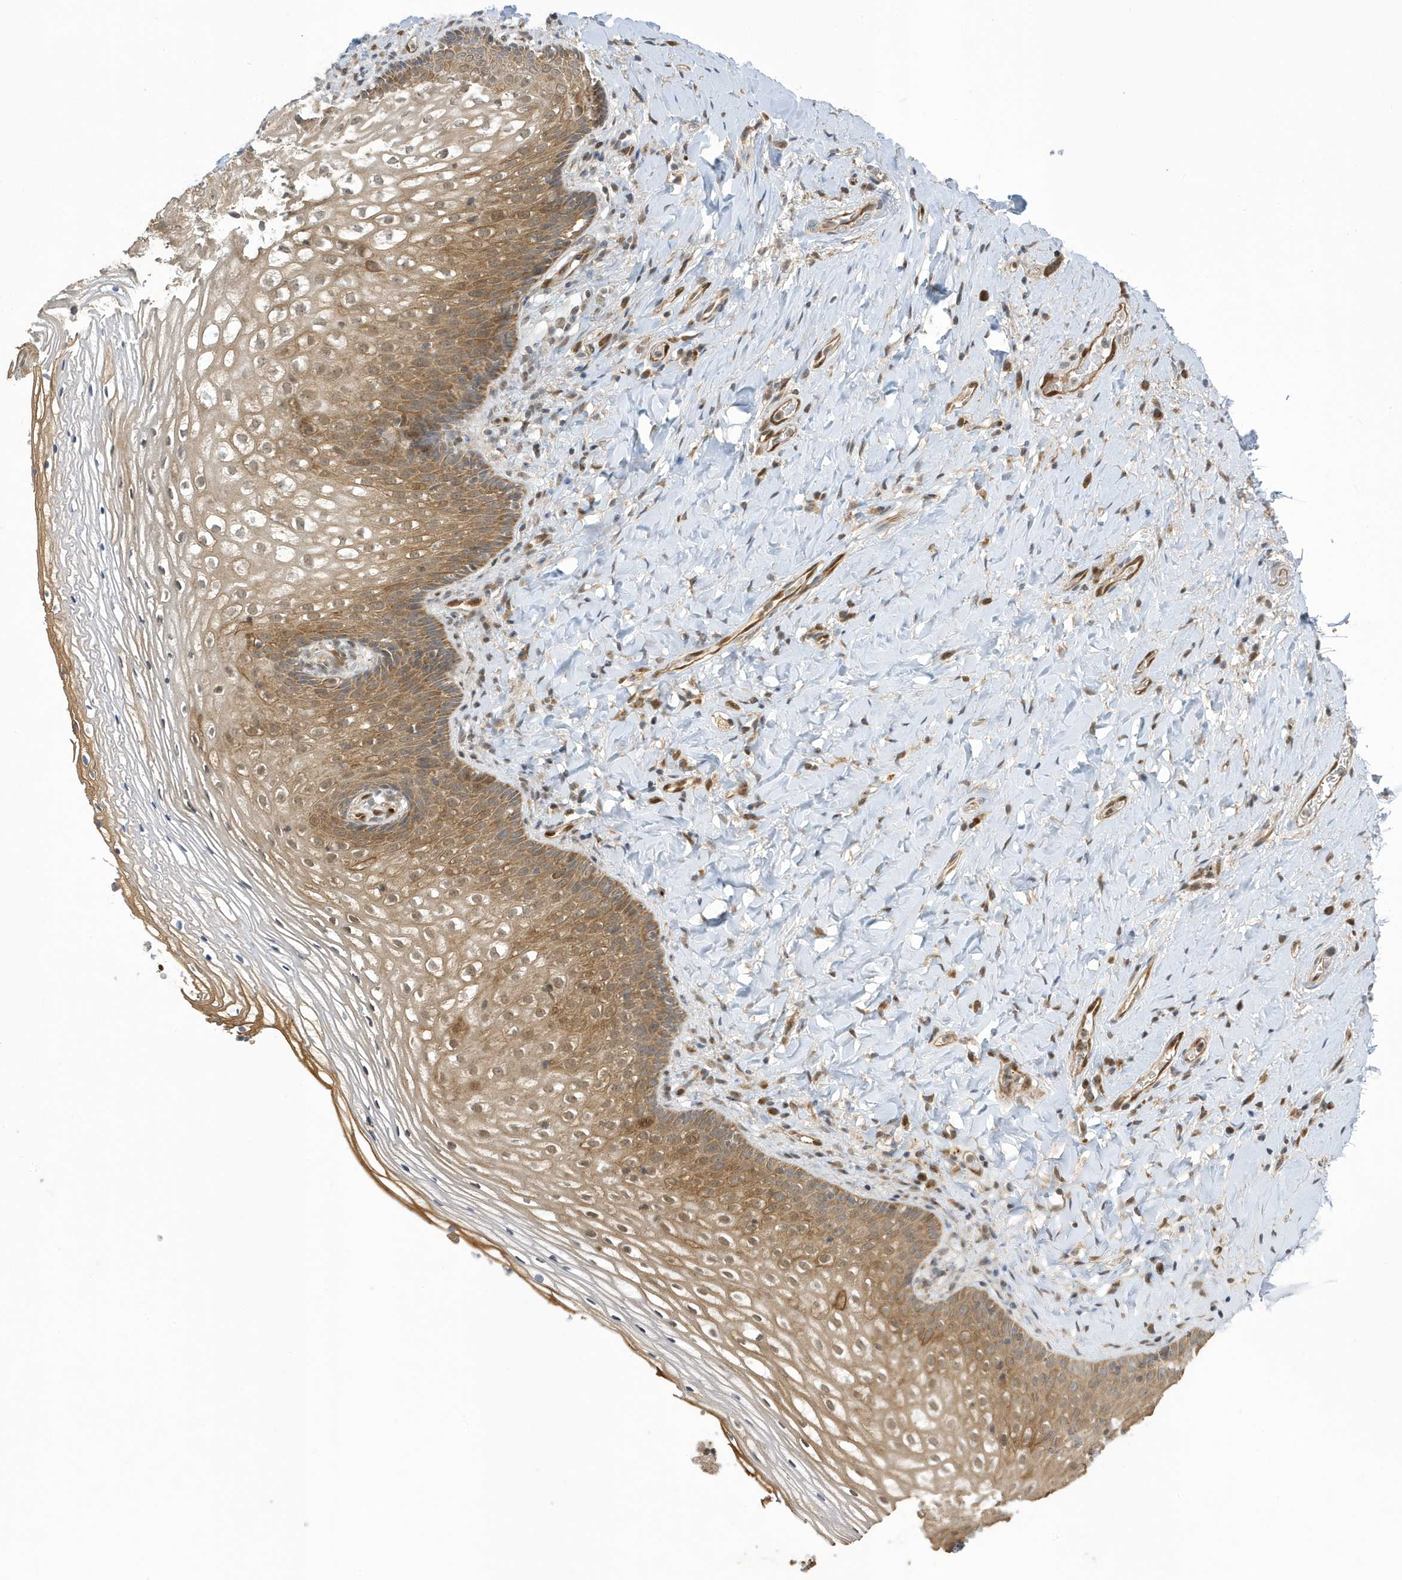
{"staining": {"intensity": "strong", "quantity": "25%-75%", "location": "cytoplasmic/membranous"}, "tissue": "vagina", "cell_type": "Squamous epithelial cells", "image_type": "normal", "snomed": [{"axis": "morphology", "description": "Normal tissue, NOS"}, {"axis": "topography", "description": "Vagina"}], "caption": "About 25%-75% of squamous epithelial cells in benign vagina show strong cytoplasmic/membranous protein expression as visualized by brown immunohistochemical staining.", "gene": "NCOA7", "patient": {"sex": "female", "age": 60}}